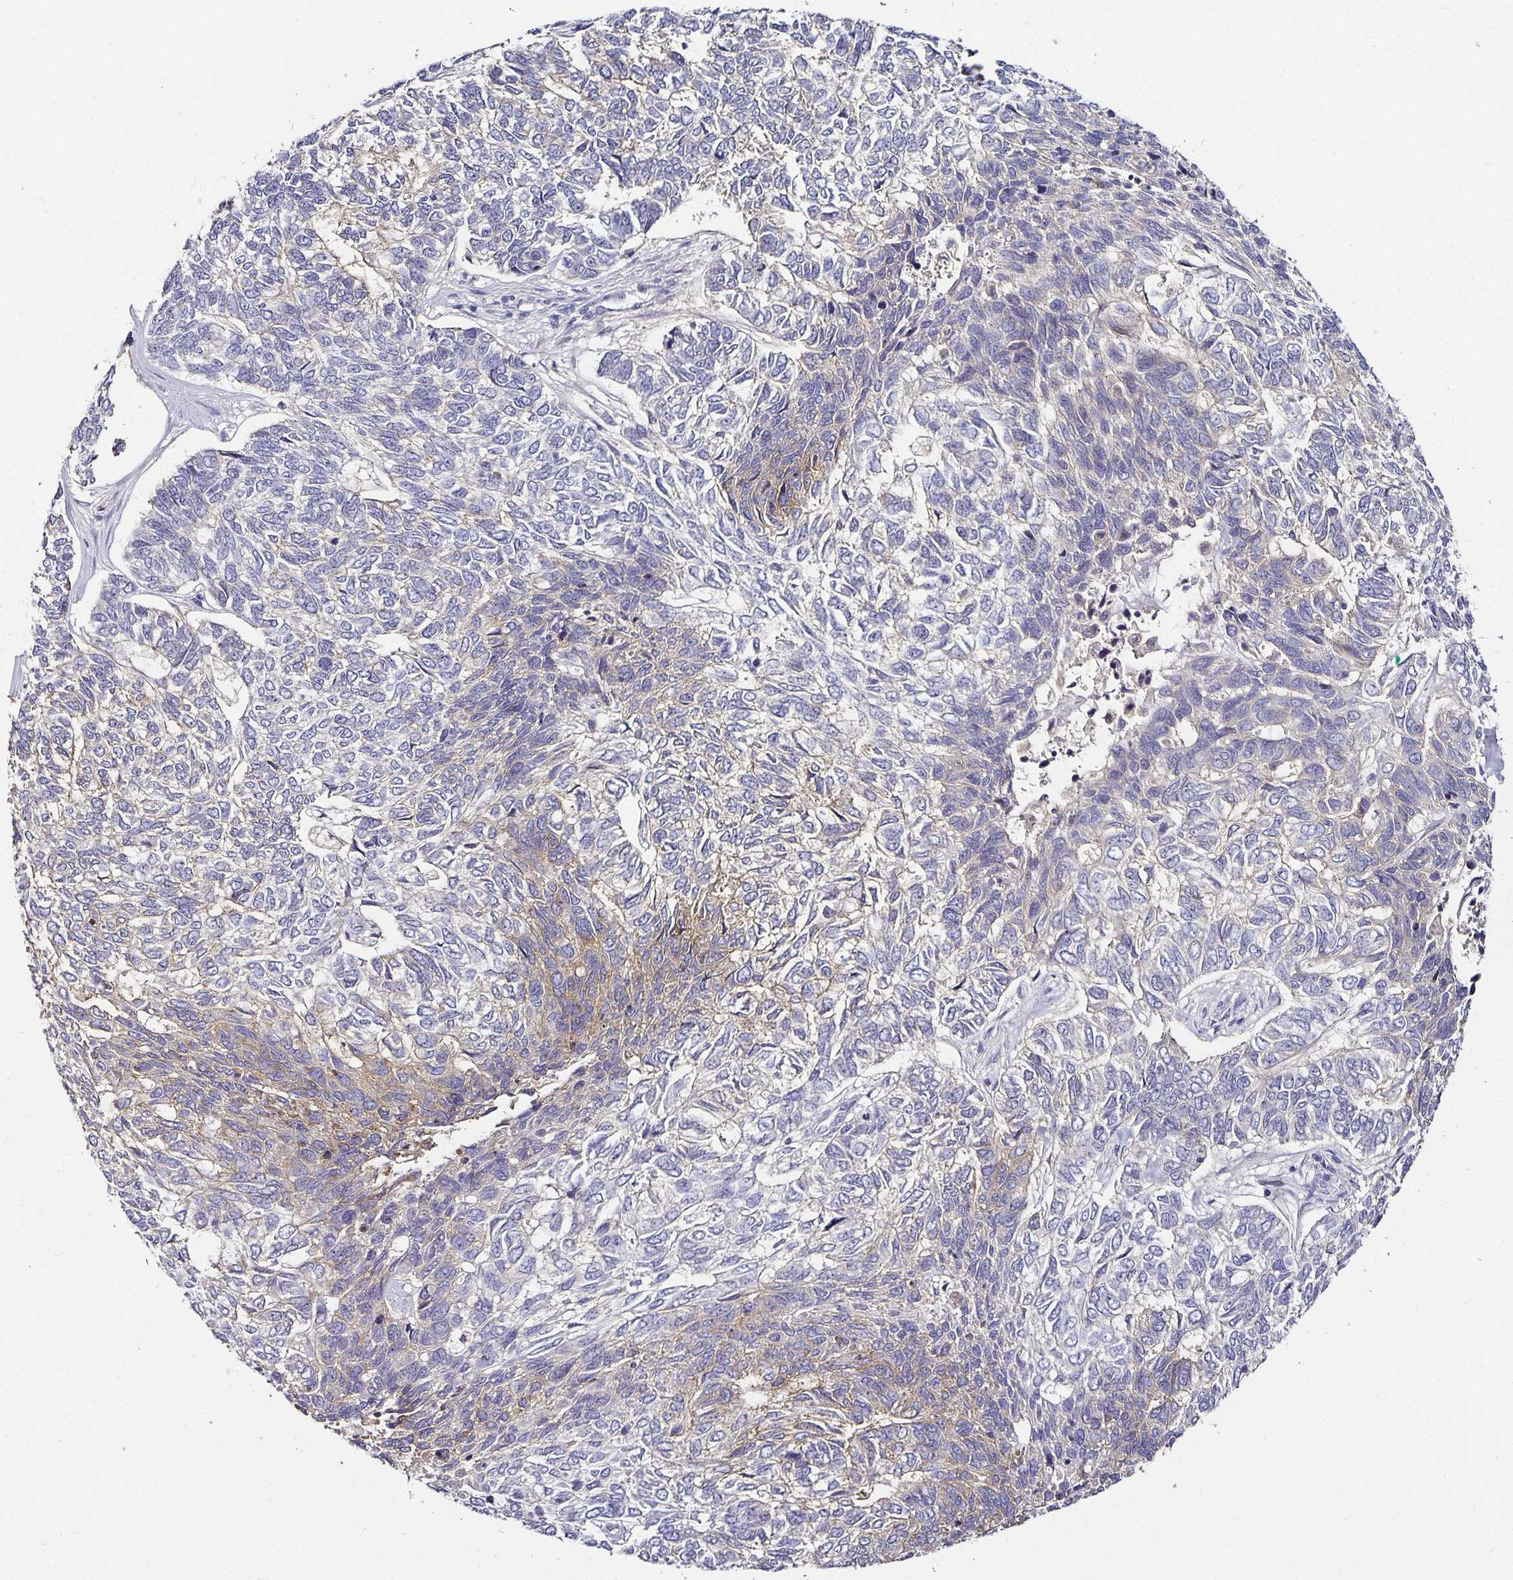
{"staining": {"intensity": "weak", "quantity": "<25%", "location": "cytoplasmic/membranous"}, "tissue": "skin cancer", "cell_type": "Tumor cells", "image_type": "cancer", "snomed": [{"axis": "morphology", "description": "Basal cell carcinoma"}, {"axis": "topography", "description": "Skin"}], "caption": "Immunohistochemistry photomicrograph of skin basal cell carcinoma stained for a protein (brown), which exhibits no staining in tumor cells.", "gene": "CA12", "patient": {"sex": "female", "age": 65}}